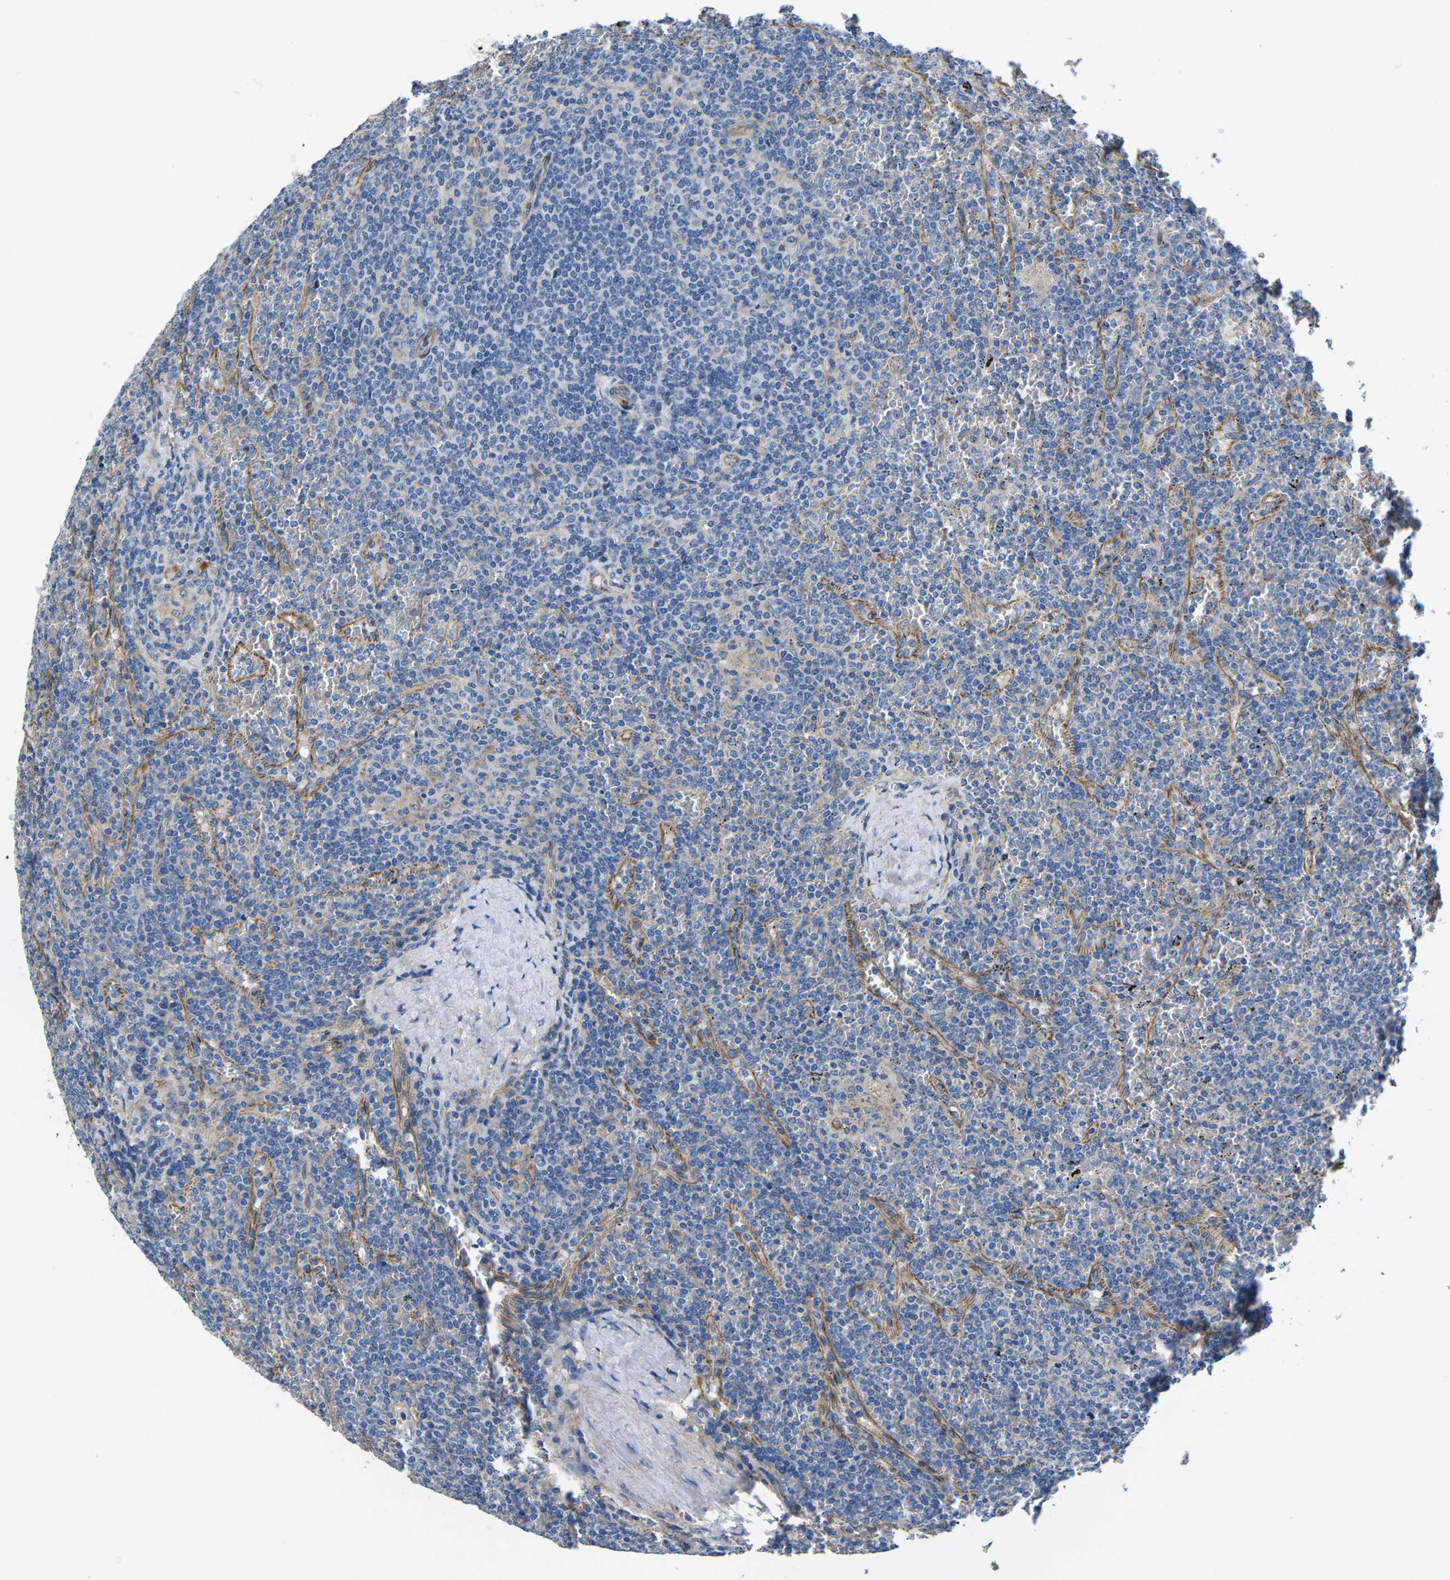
{"staining": {"intensity": "negative", "quantity": "none", "location": "none"}, "tissue": "lymphoma", "cell_type": "Tumor cells", "image_type": "cancer", "snomed": [{"axis": "morphology", "description": "Malignant lymphoma, non-Hodgkin's type, Low grade"}, {"axis": "topography", "description": "Spleen"}], "caption": "There is no significant expression in tumor cells of lymphoma.", "gene": "CTNND1", "patient": {"sex": "female", "age": 19}}